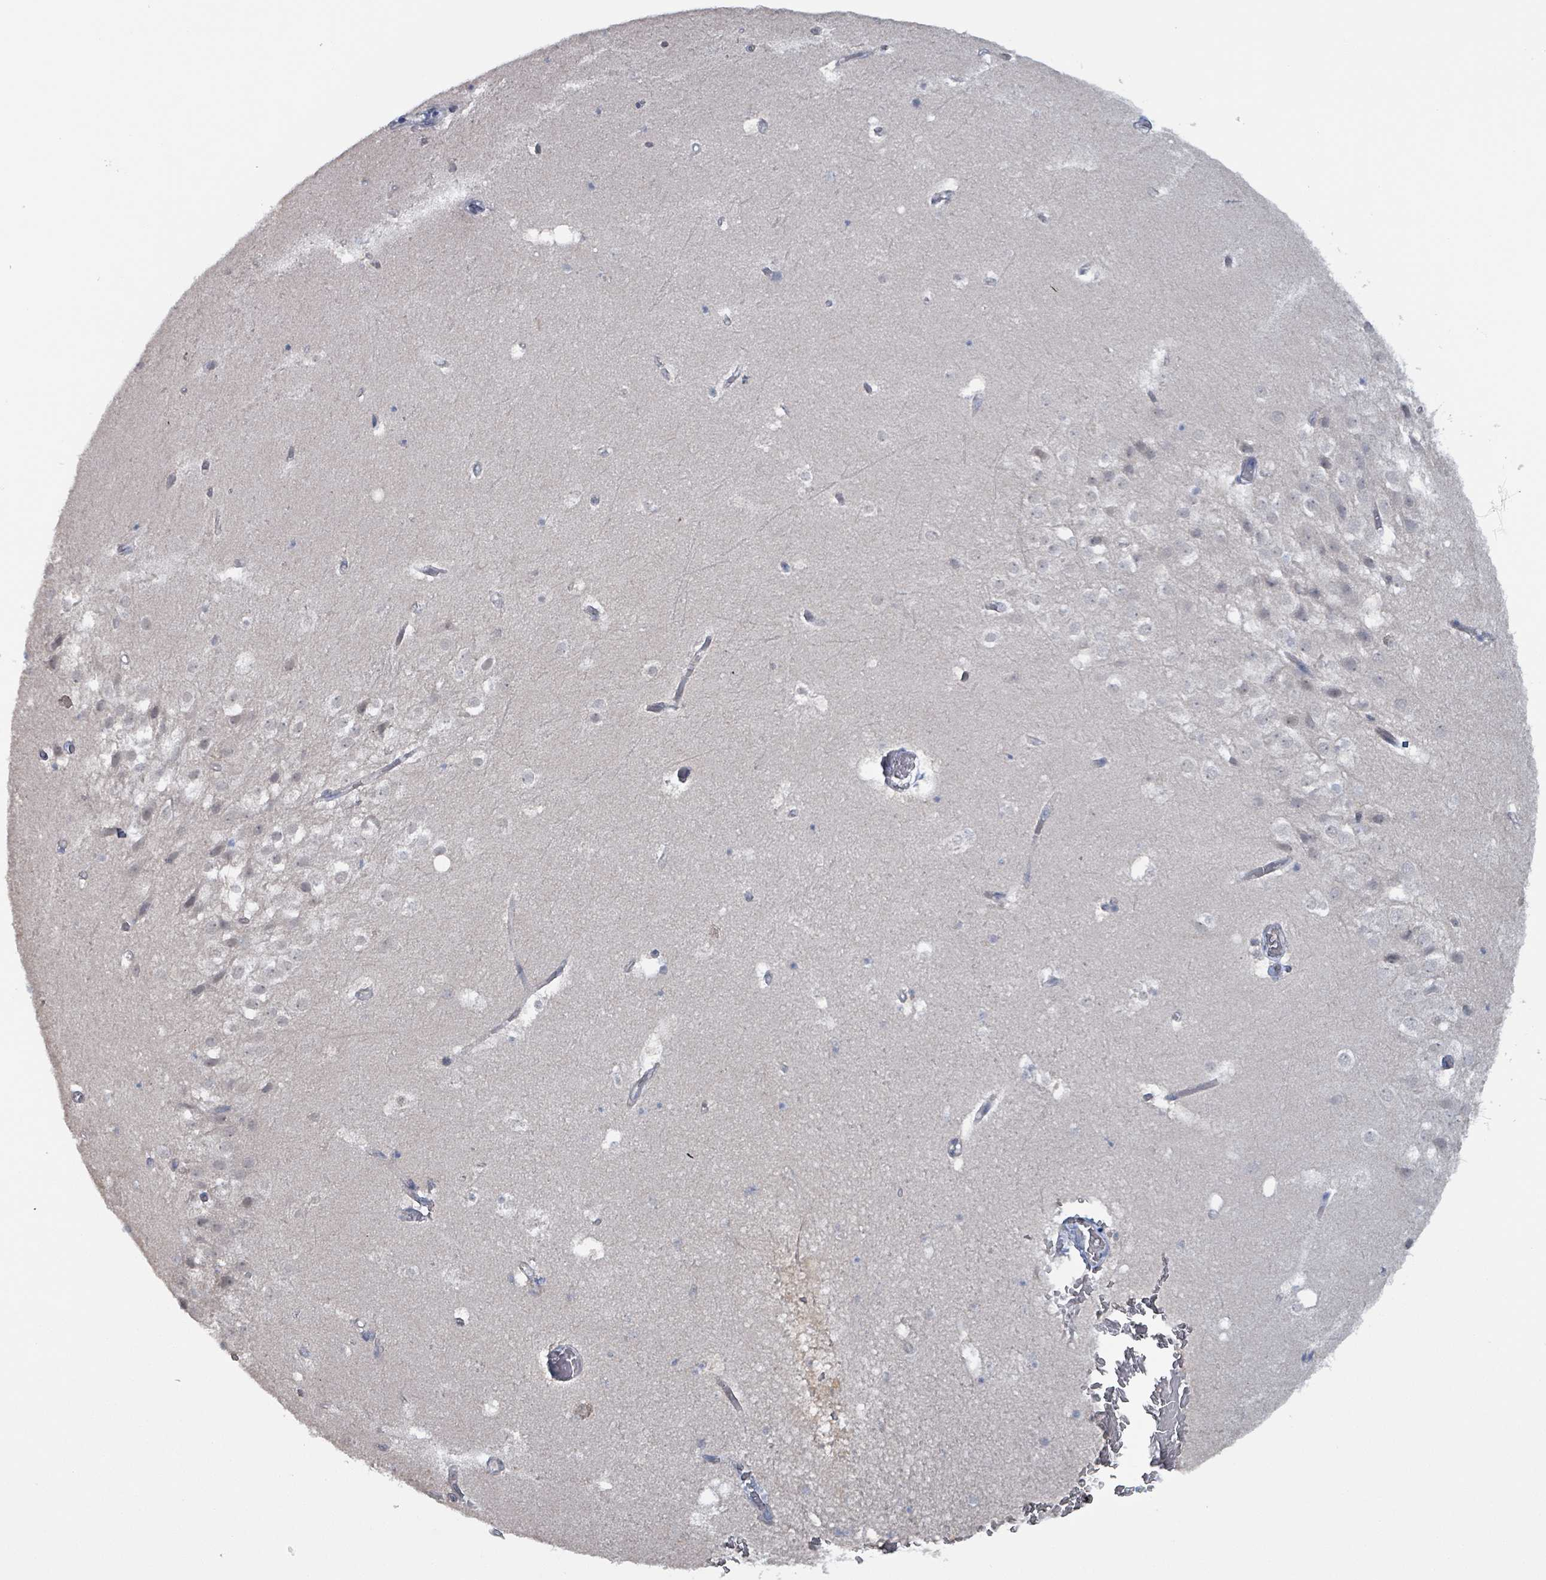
{"staining": {"intensity": "negative", "quantity": "none", "location": "none"}, "tissue": "hippocampus", "cell_type": "Glial cells", "image_type": "normal", "snomed": [{"axis": "morphology", "description": "Normal tissue, NOS"}, {"axis": "topography", "description": "Hippocampus"}], "caption": "Immunohistochemistry of benign hippocampus exhibits no expression in glial cells. (Stains: DAB (3,3'-diaminobenzidine) immunohistochemistry (IHC) with hematoxylin counter stain, Microscopy: brightfield microscopy at high magnification).", "gene": "BIVM", "patient": {"sex": "female", "age": 52}}